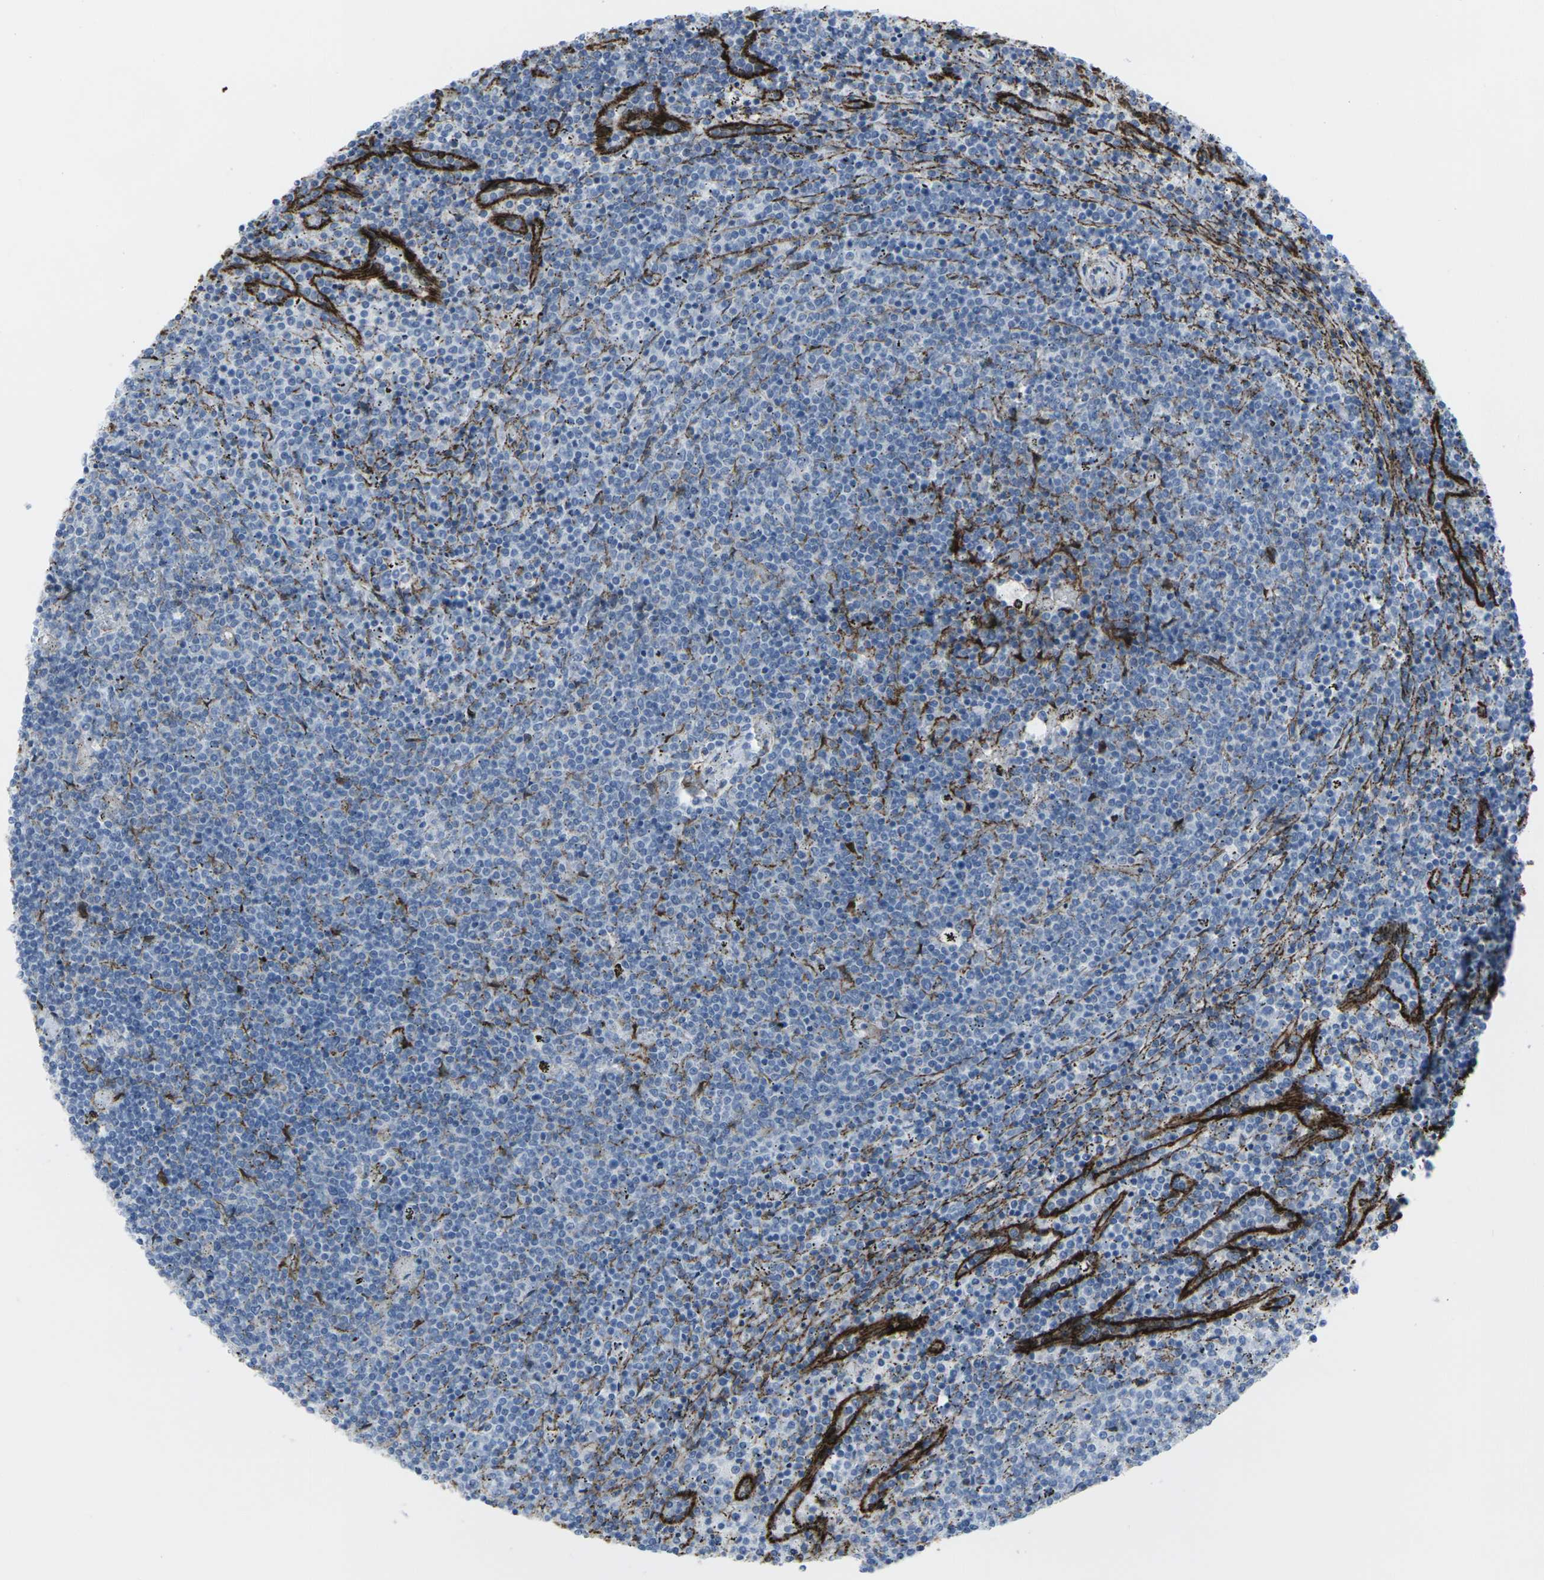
{"staining": {"intensity": "negative", "quantity": "none", "location": "none"}, "tissue": "lymphoma", "cell_type": "Tumor cells", "image_type": "cancer", "snomed": [{"axis": "morphology", "description": "Malignant lymphoma, non-Hodgkin's type, Low grade"}, {"axis": "topography", "description": "Spleen"}], "caption": "The image demonstrates no staining of tumor cells in malignant lymphoma, non-Hodgkin's type (low-grade).", "gene": "CDH11", "patient": {"sex": "female", "age": 50}}